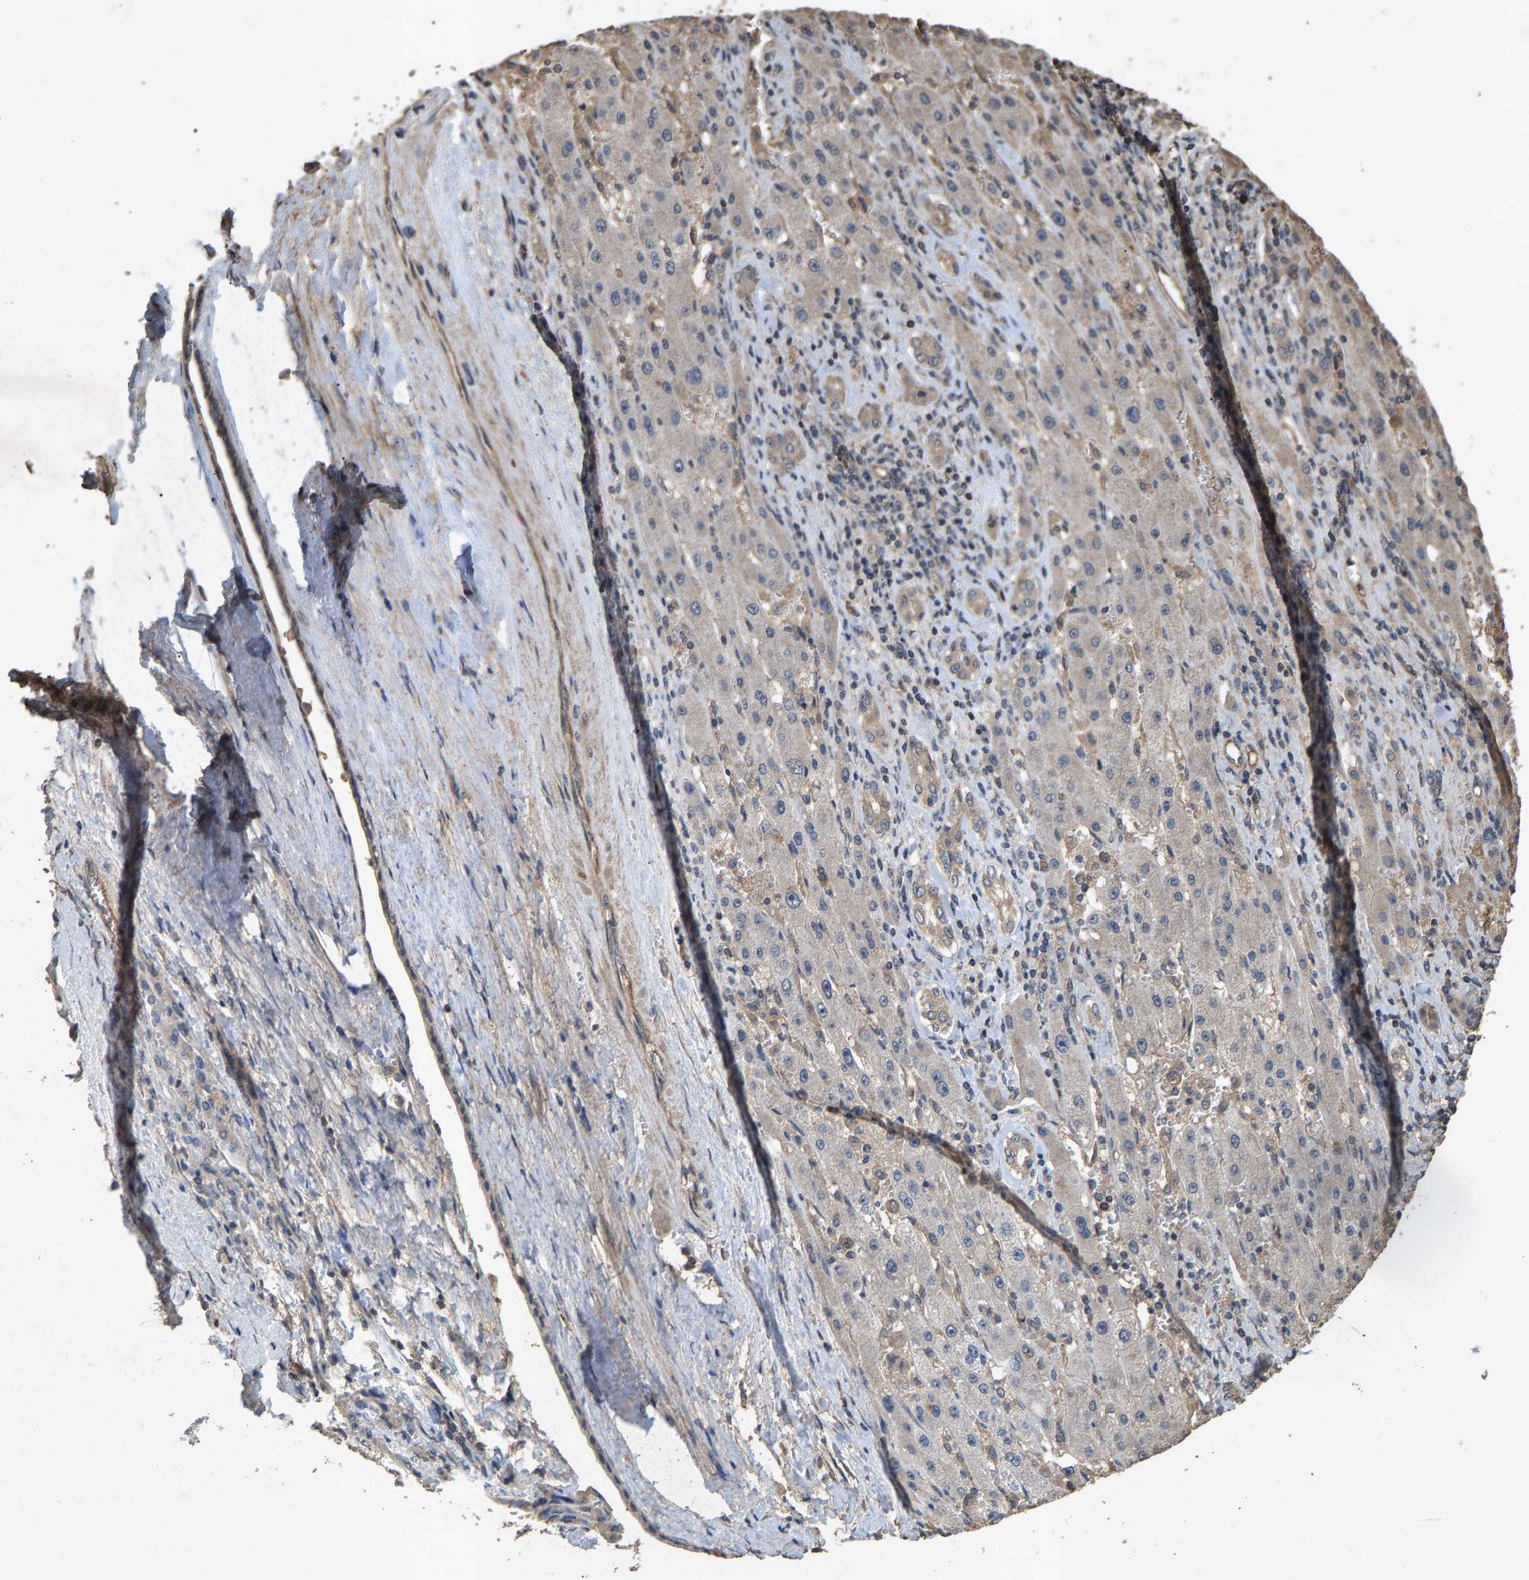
{"staining": {"intensity": "weak", "quantity": "<25%", "location": "cytoplasmic/membranous"}, "tissue": "liver cancer", "cell_type": "Tumor cells", "image_type": "cancer", "snomed": [{"axis": "morphology", "description": "Carcinoma, Hepatocellular, NOS"}, {"axis": "topography", "description": "Liver"}], "caption": "This is an immunohistochemistry micrograph of human liver hepatocellular carcinoma. There is no staining in tumor cells.", "gene": "HTRA3", "patient": {"sex": "female", "age": 73}}